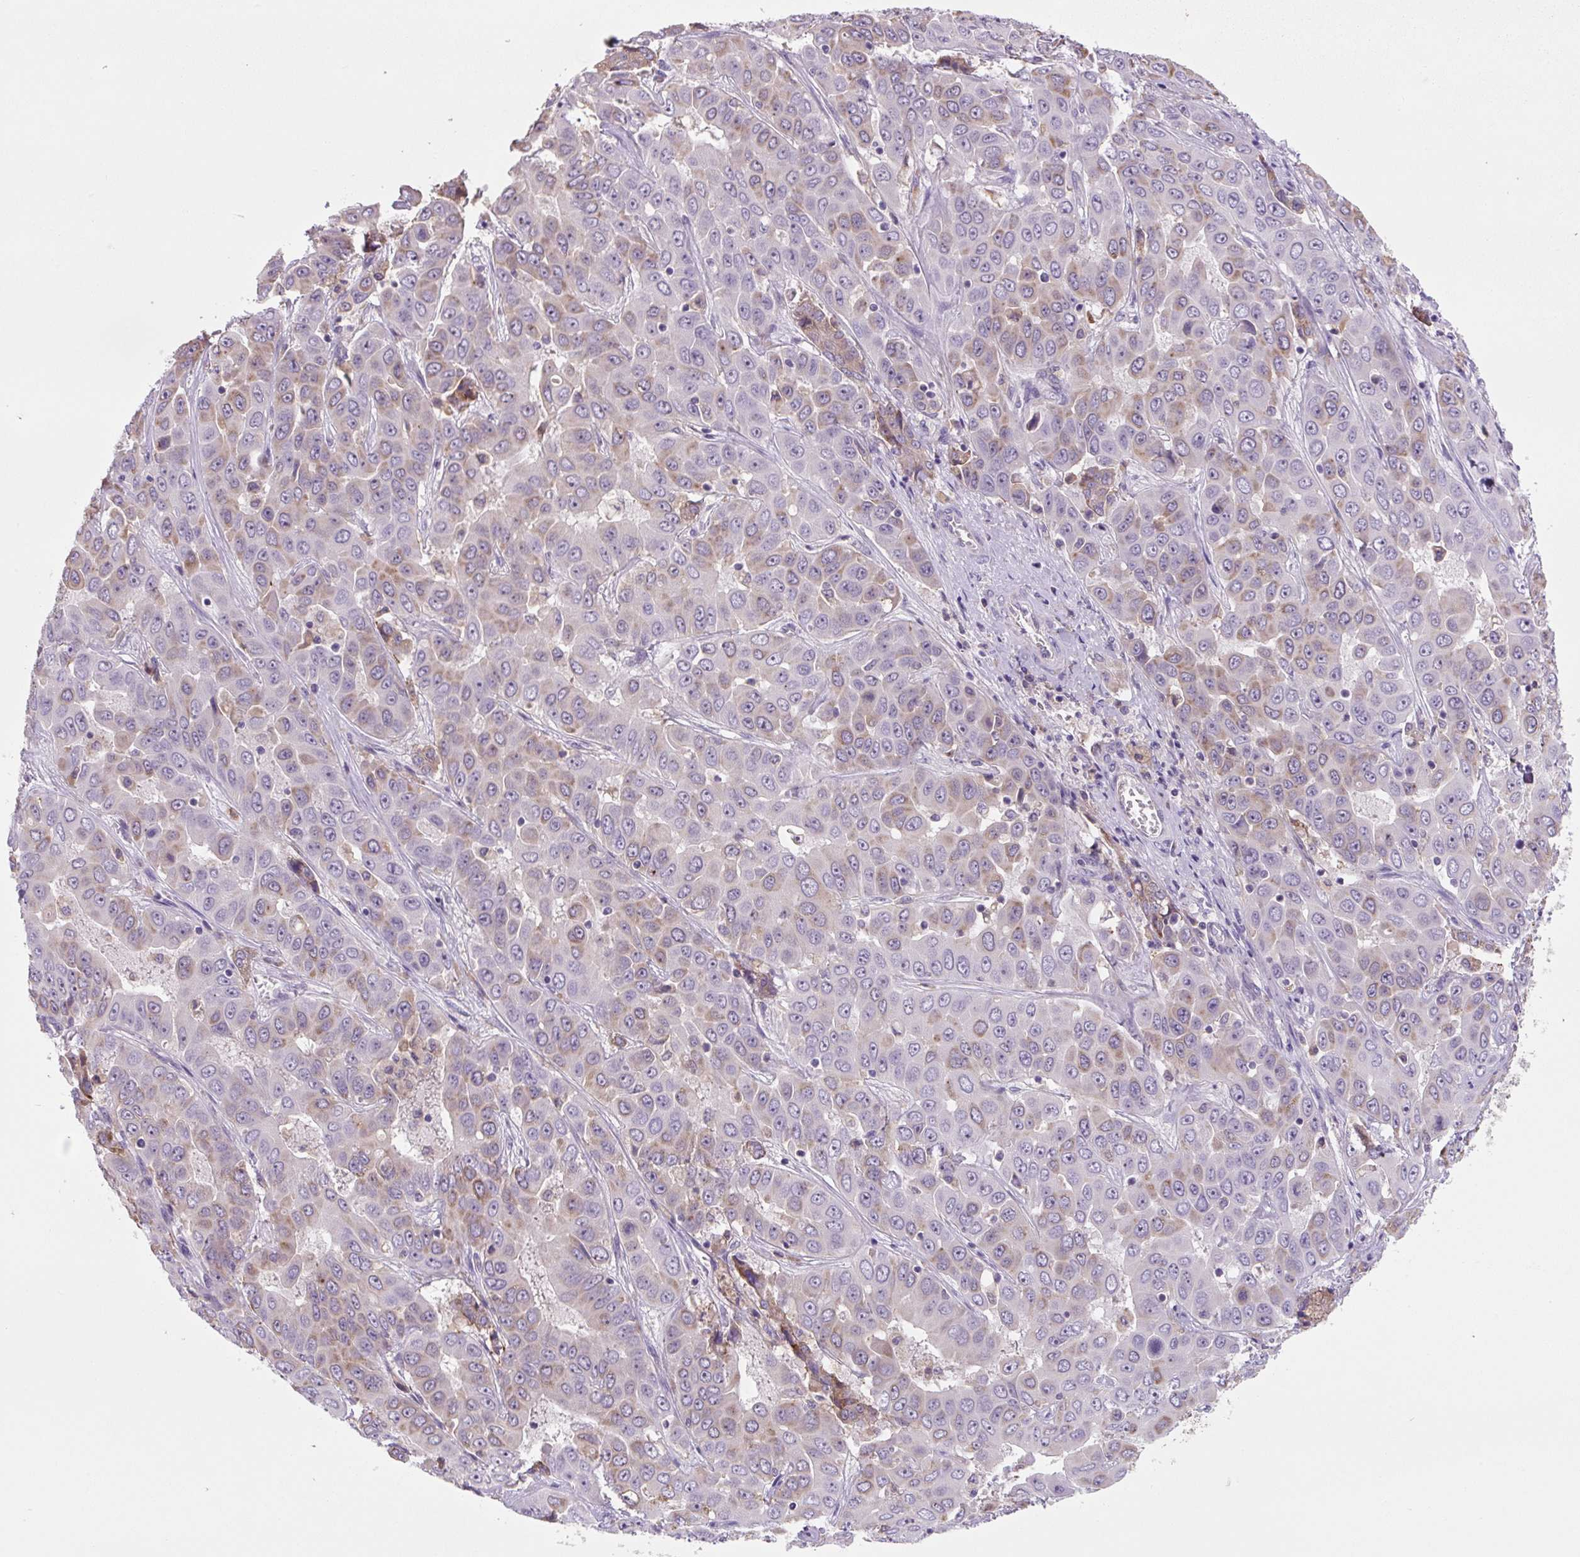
{"staining": {"intensity": "moderate", "quantity": "<25%", "location": "cytoplasmic/membranous"}, "tissue": "liver cancer", "cell_type": "Tumor cells", "image_type": "cancer", "snomed": [{"axis": "morphology", "description": "Cholangiocarcinoma"}, {"axis": "topography", "description": "Liver"}], "caption": "This is a micrograph of immunohistochemistry staining of liver cancer (cholangiocarcinoma), which shows moderate expression in the cytoplasmic/membranous of tumor cells.", "gene": "FZD5", "patient": {"sex": "female", "age": 52}}